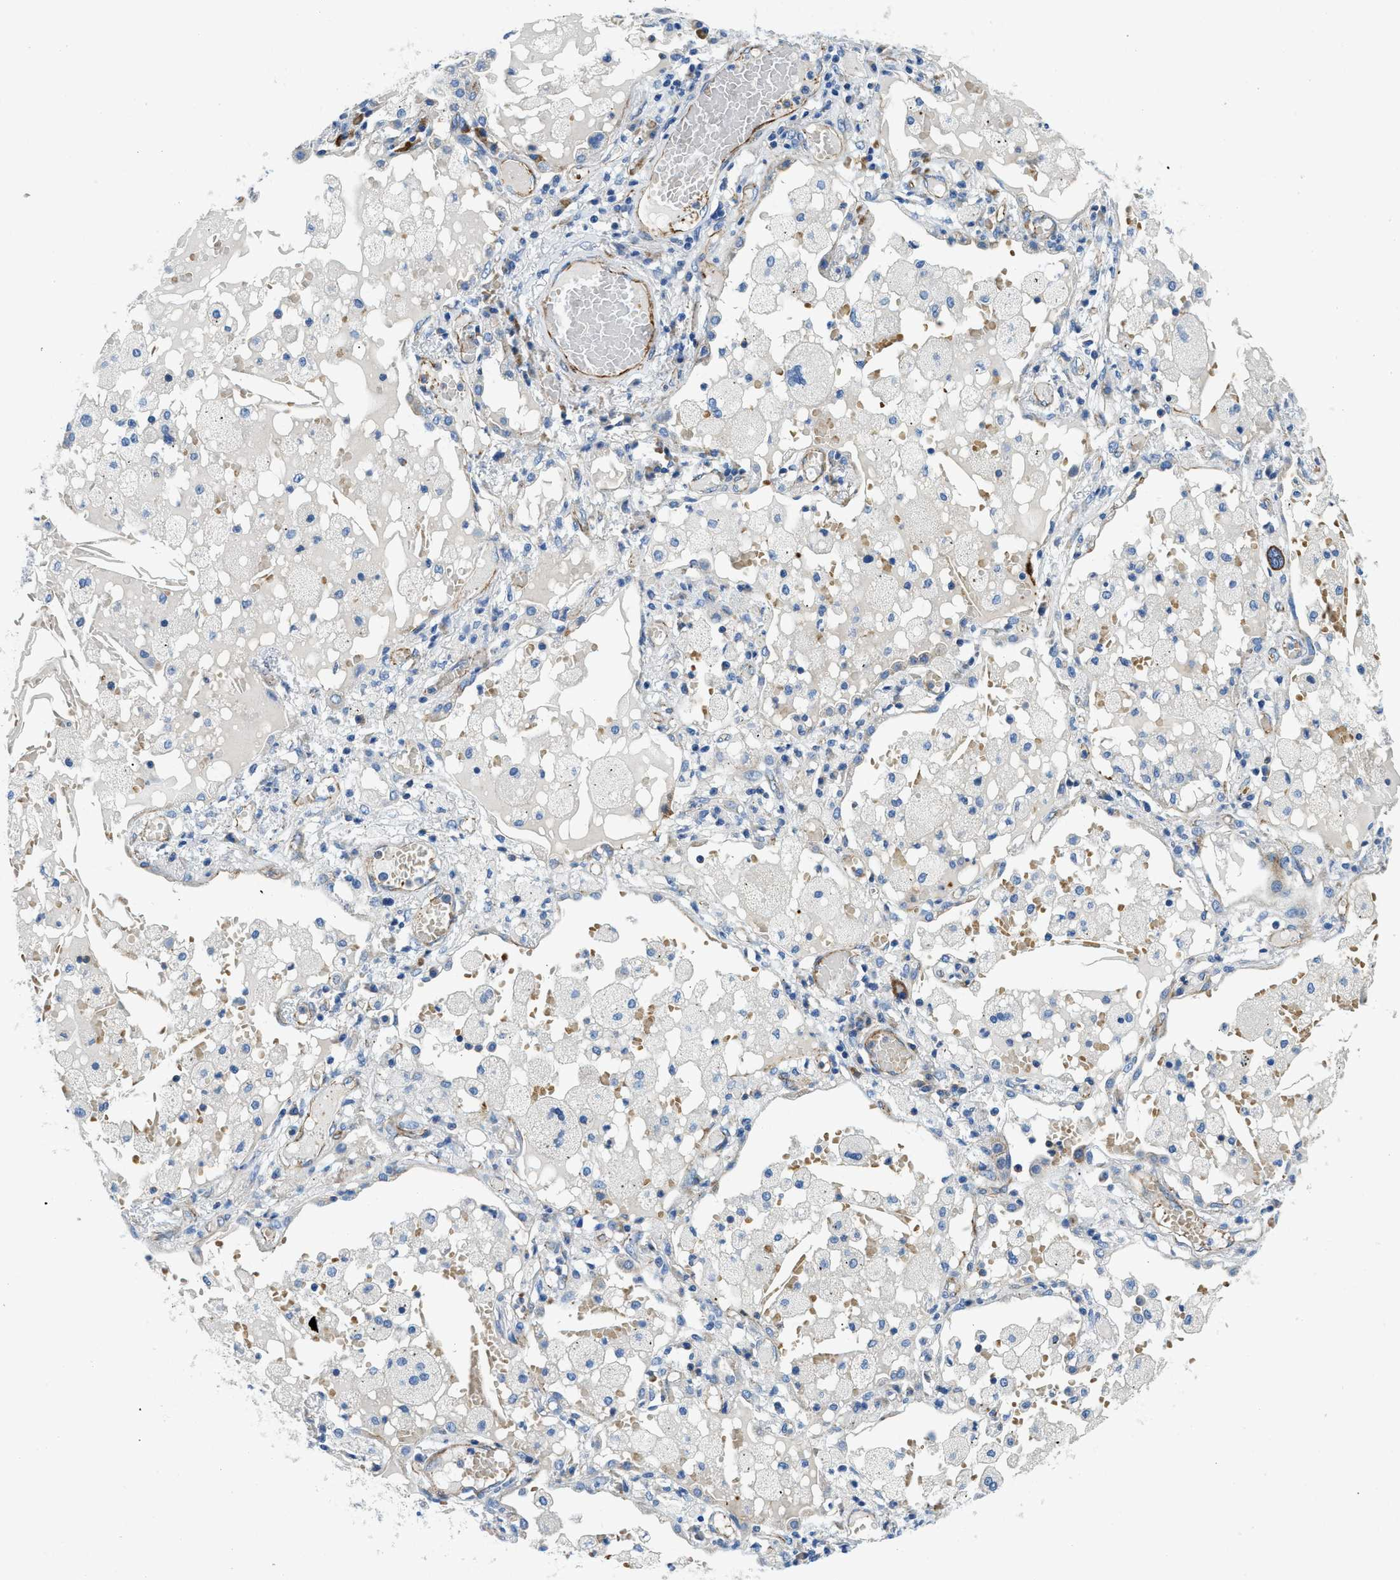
{"staining": {"intensity": "negative", "quantity": "none", "location": "none"}, "tissue": "lung cancer", "cell_type": "Tumor cells", "image_type": "cancer", "snomed": [{"axis": "morphology", "description": "Squamous cell carcinoma, NOS"}, {"axis": "topography", "description": "Lung"}], "caption": "This is an IHC photomicrograph of human squamous cell carcinoma (lung). There is no expression in tumor cells.", "gene": "CUTA", "patient": {"sex": "male", "age": 71}}